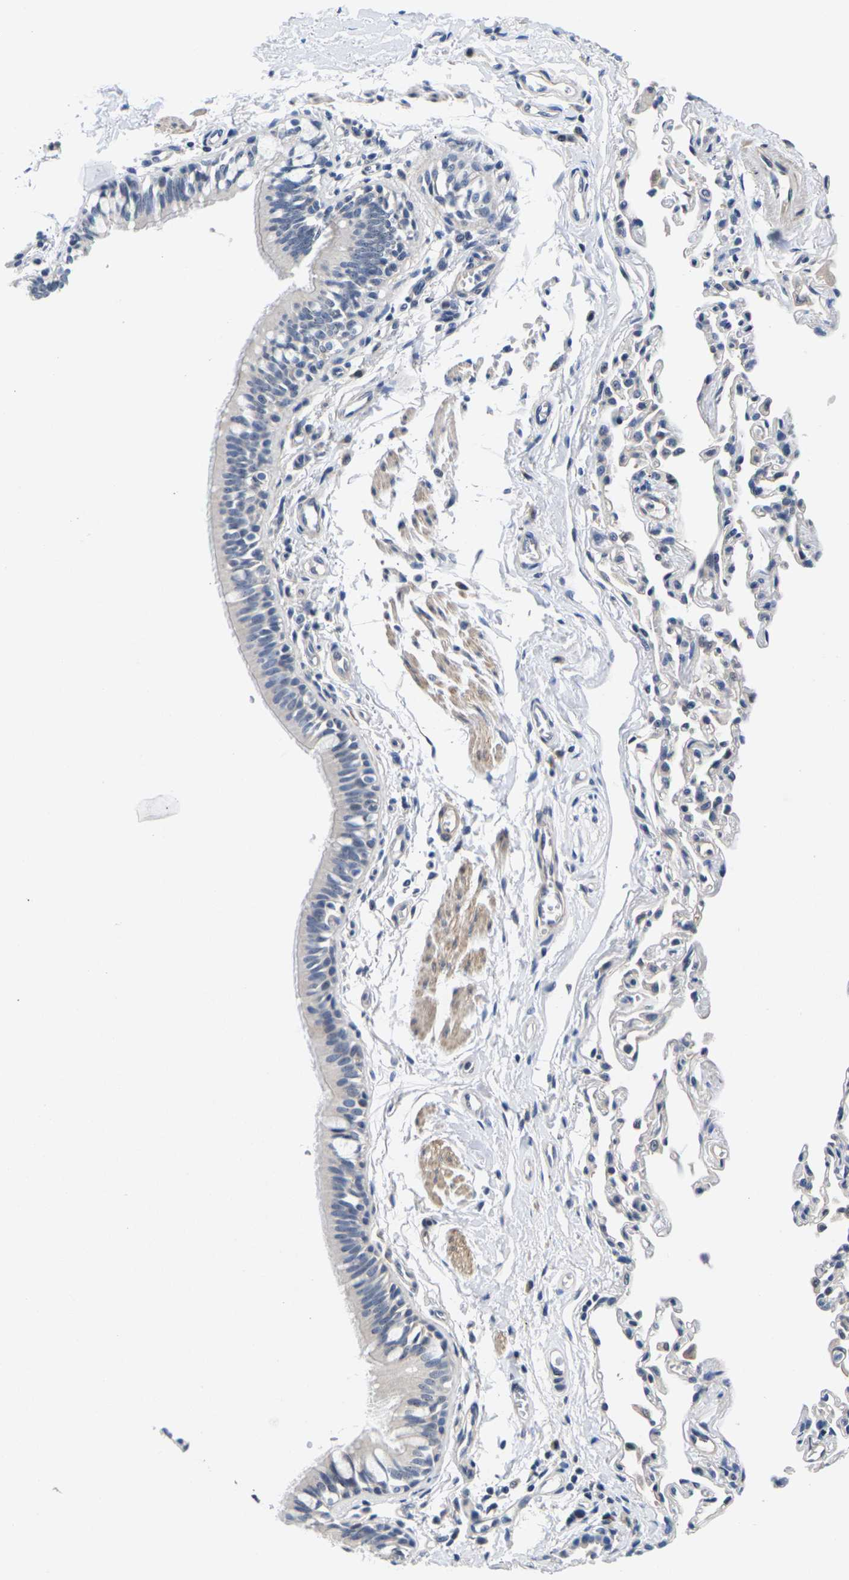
{"staining": {"intensity": "weak", "quantity": "25%-75%", "location": "cytoplasmic/membranous"}, "tissue": "bronchus", "cell_type": "Respiratory epithelial cells", "image_type": "normal", "snomed": [{"axis": "morphology", "description": "Normal tissue, NOS"}, {"axis": "topography", "description": "Bronchus"}, {"axis": "topography", "description": "Lung"}], "caption": "Immunohistochemistry photomicrograph of unremarkable bronchus: bronchus stained using immunohistochemistry (IHC) exhibits low levels of weak protein expression localized specifically in the cytoplasmic/membranous of respiratory epithelial cells, appearing as a cytoplasmic/membranous brown color.", "gene": "ST6GAL2", "patient": {"sex": "male", "age": 64}}